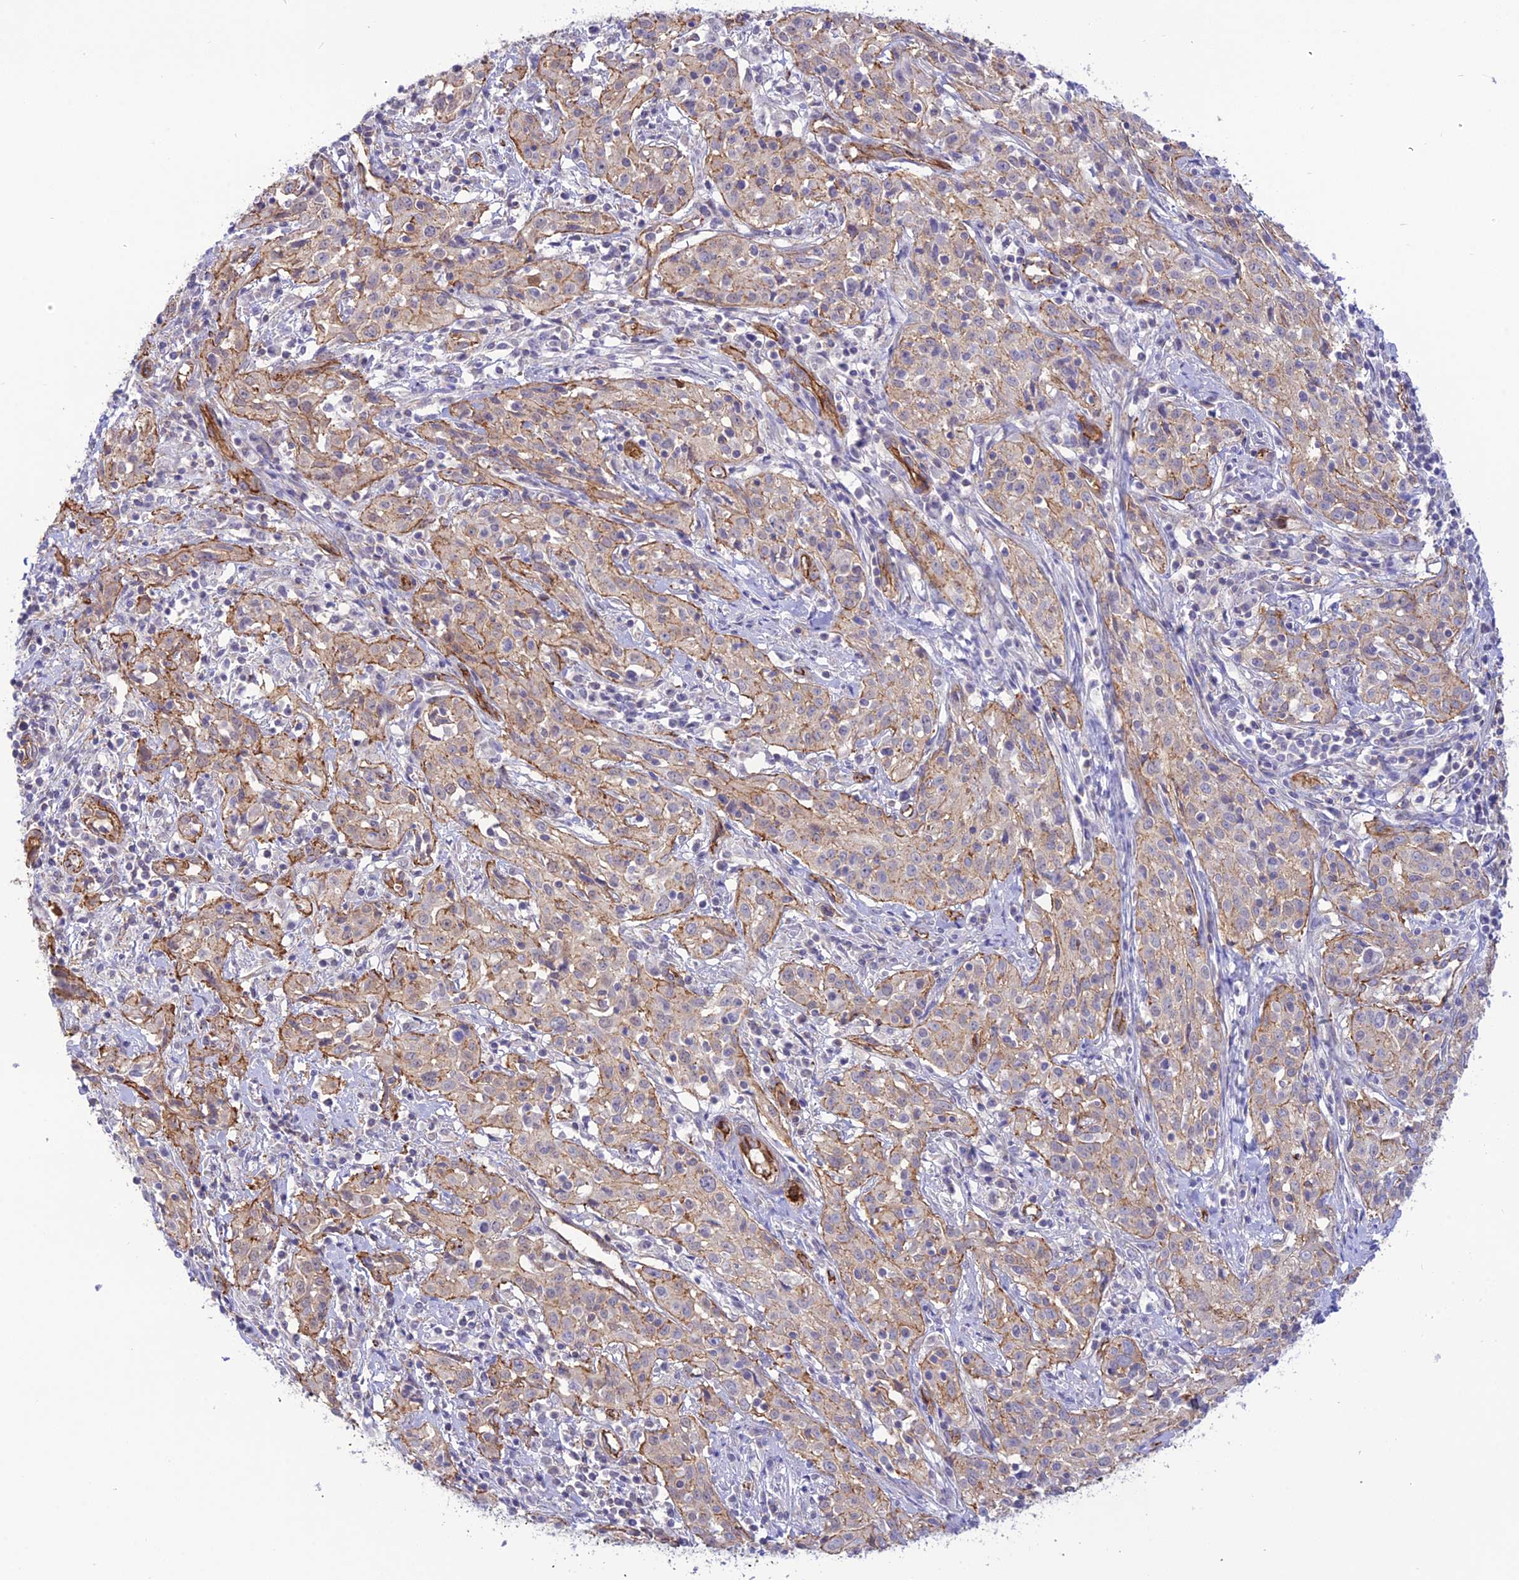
{"staining": {"intensity": "moderate", "quantity": "<25%", "location": "cytoplasmic/membranous"}, "tissue": "cervical cancer", "cell_type": "Tumor cells", "image_type": "cancer", "snomed": [{"axis": "morphology", "description": "Squamous cell carcinoma, NOS"}, {"axis": "topography", "description": "Cervix"}], "caption": "Squamous cell carcinoma (cervical) was stained to show a protein in brown. There is low levels of moderate cytoplasmic/membranous positivity in approximately <25% of tumor cells. Nuclei are stained in blue.", "gene": "YPEL5", "patient": {"sex": "female", "age": 57}}